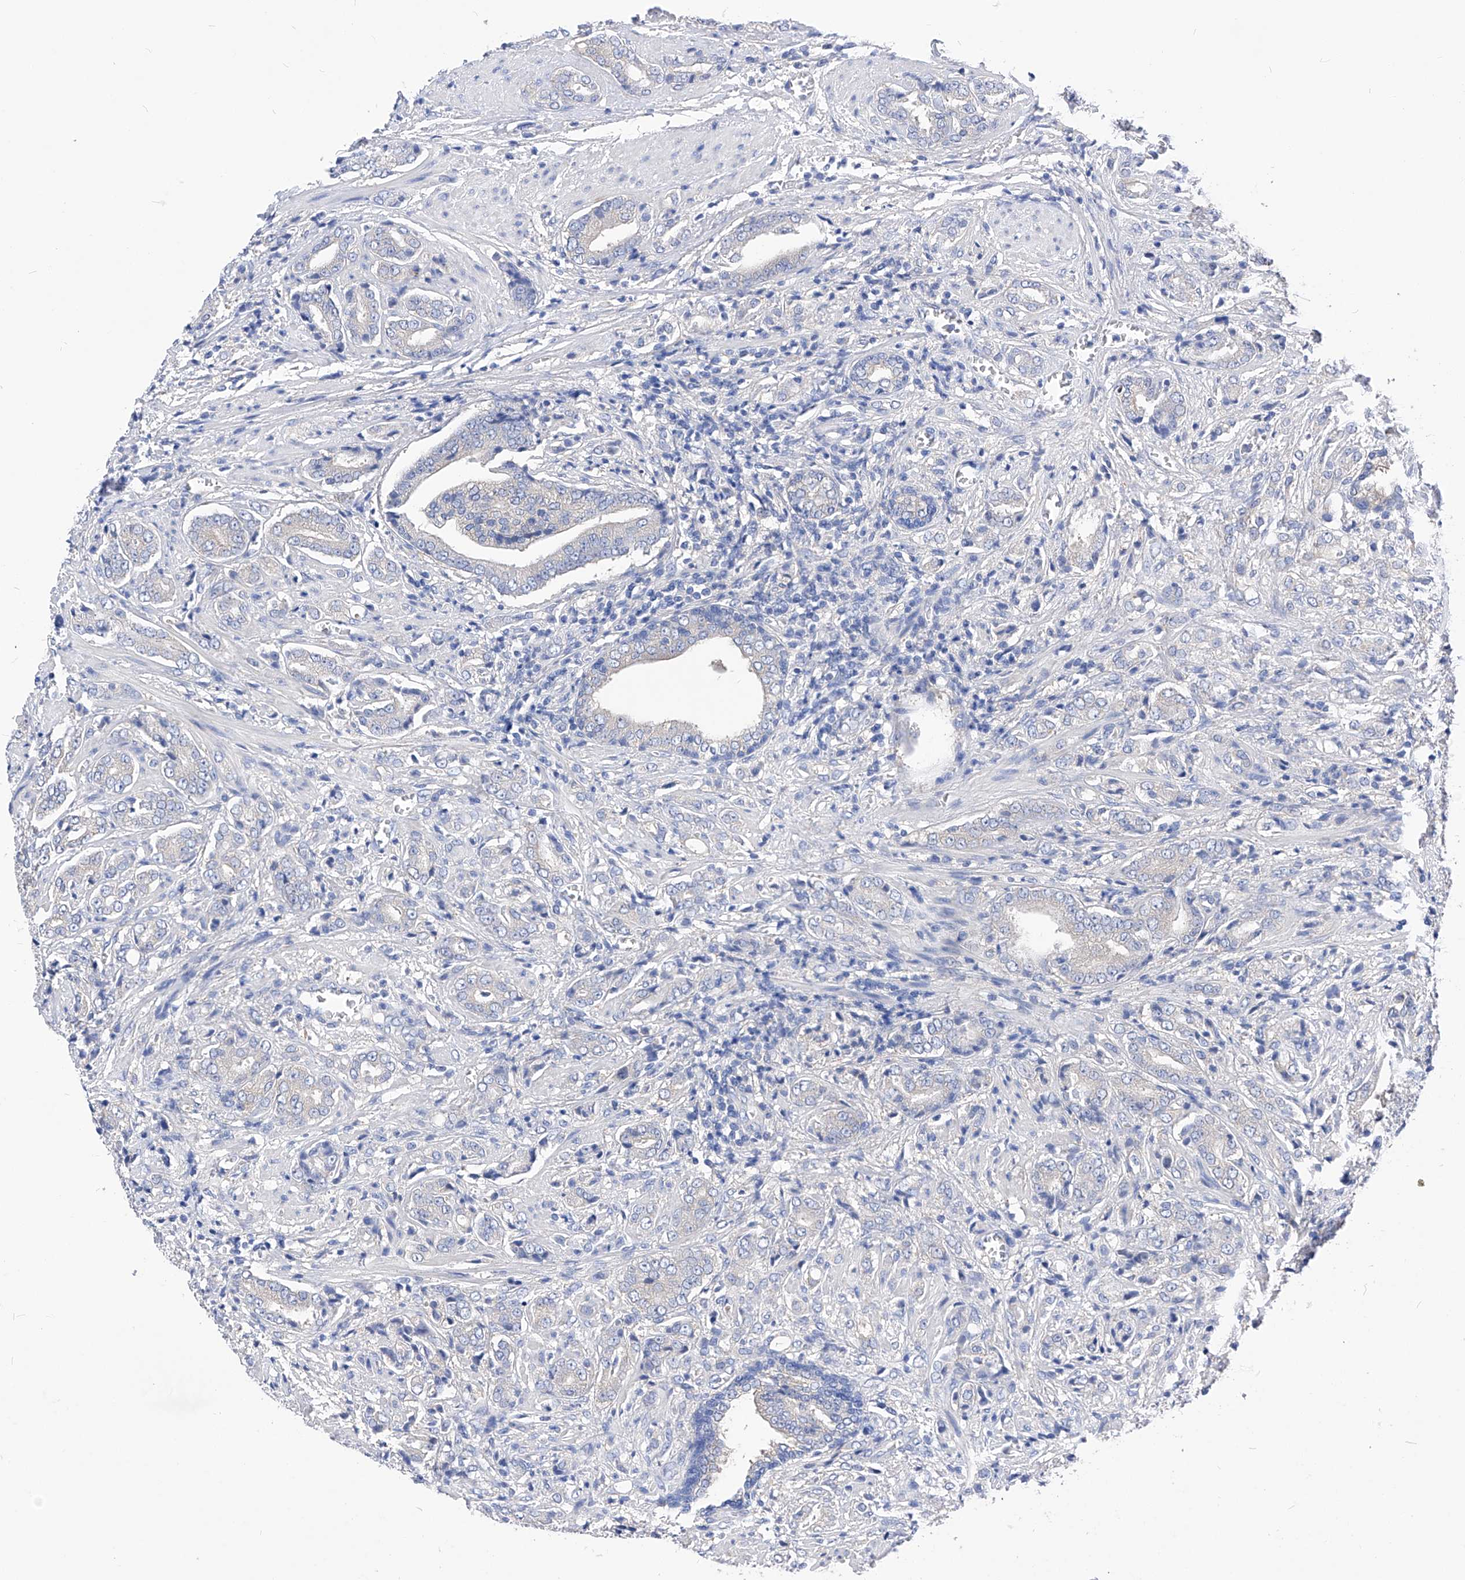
{"staining": {"intensity": "negative", "quantity": "none", "location": "none"}, "tissue": "prostate cancer", "cell_type": "Tumor cells", "image_type": "cancer", "snomed": [{"axis": "morphology", "description": "Adenocarcinoma, High grade"}, {"axis": "topography", "description": "Prostate"}], "caption": "Image shows no protein positivity in tumor cells of prostate cancer tissue.", "gene": "XPNPEP1", "patient": {"sex": "male", "age": 57}}